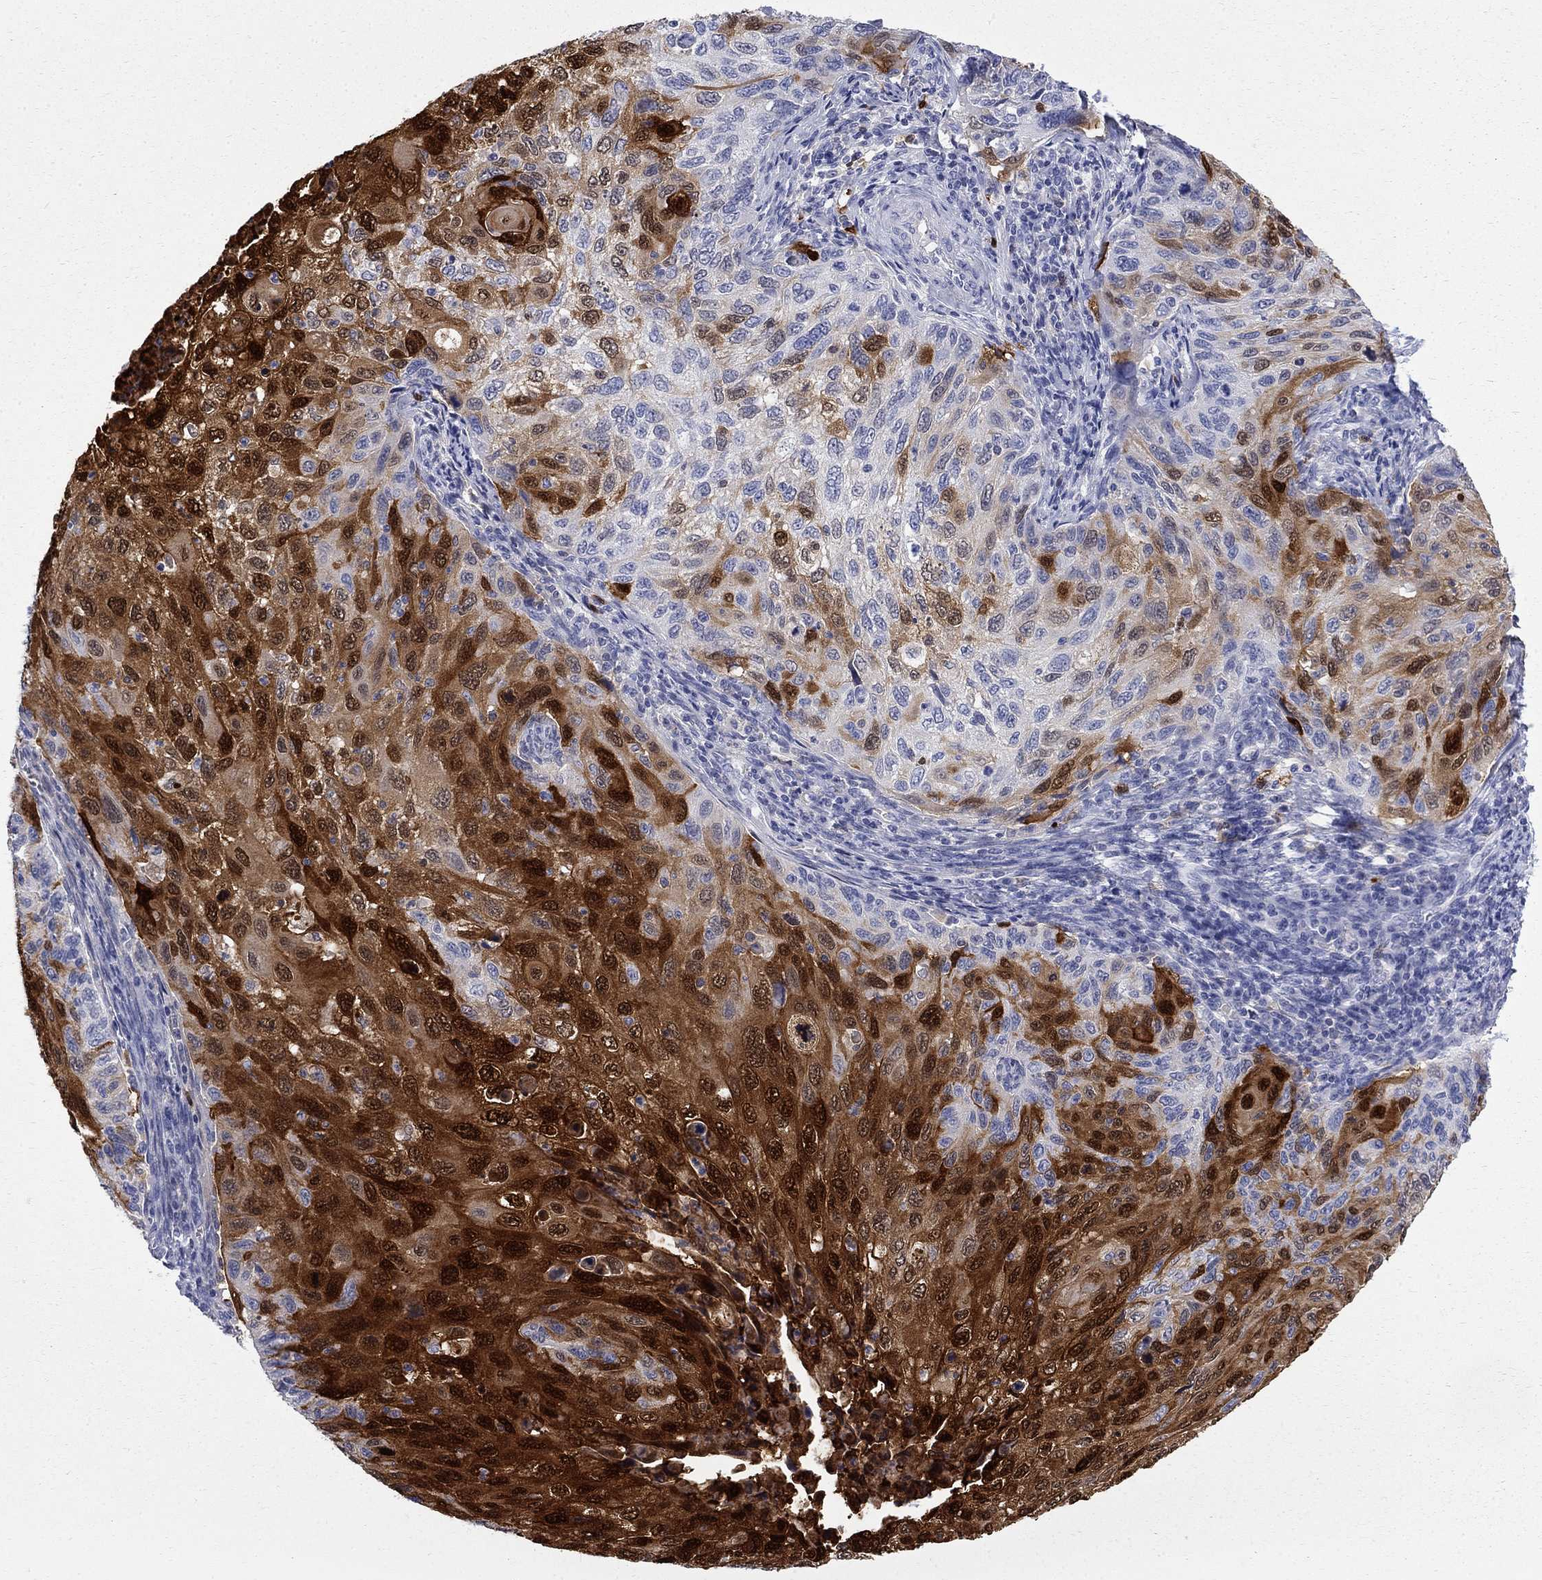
{"staining": {"intensity": "strong", "quantity": "25%-75%", "location": "cytoplasmic/membranous,nuclear"}, "tissue": "cervical cancer", "cell_type": "Tumor cells", "image_type": "cancer", "snomed": [{"axis": "morphology", "description": "Squamous cell carcinoma, NOS"}, {"axis": "topography", "description": "Cervix"}], "caption": "Protein staining displays strong cytoplasmic/membranous and nuclear positivity in approximately 25%-75% of tumor cells in cervical cancer.", "gene": "SERPINB2", "patient": {"sex": "female", "age": 70}}